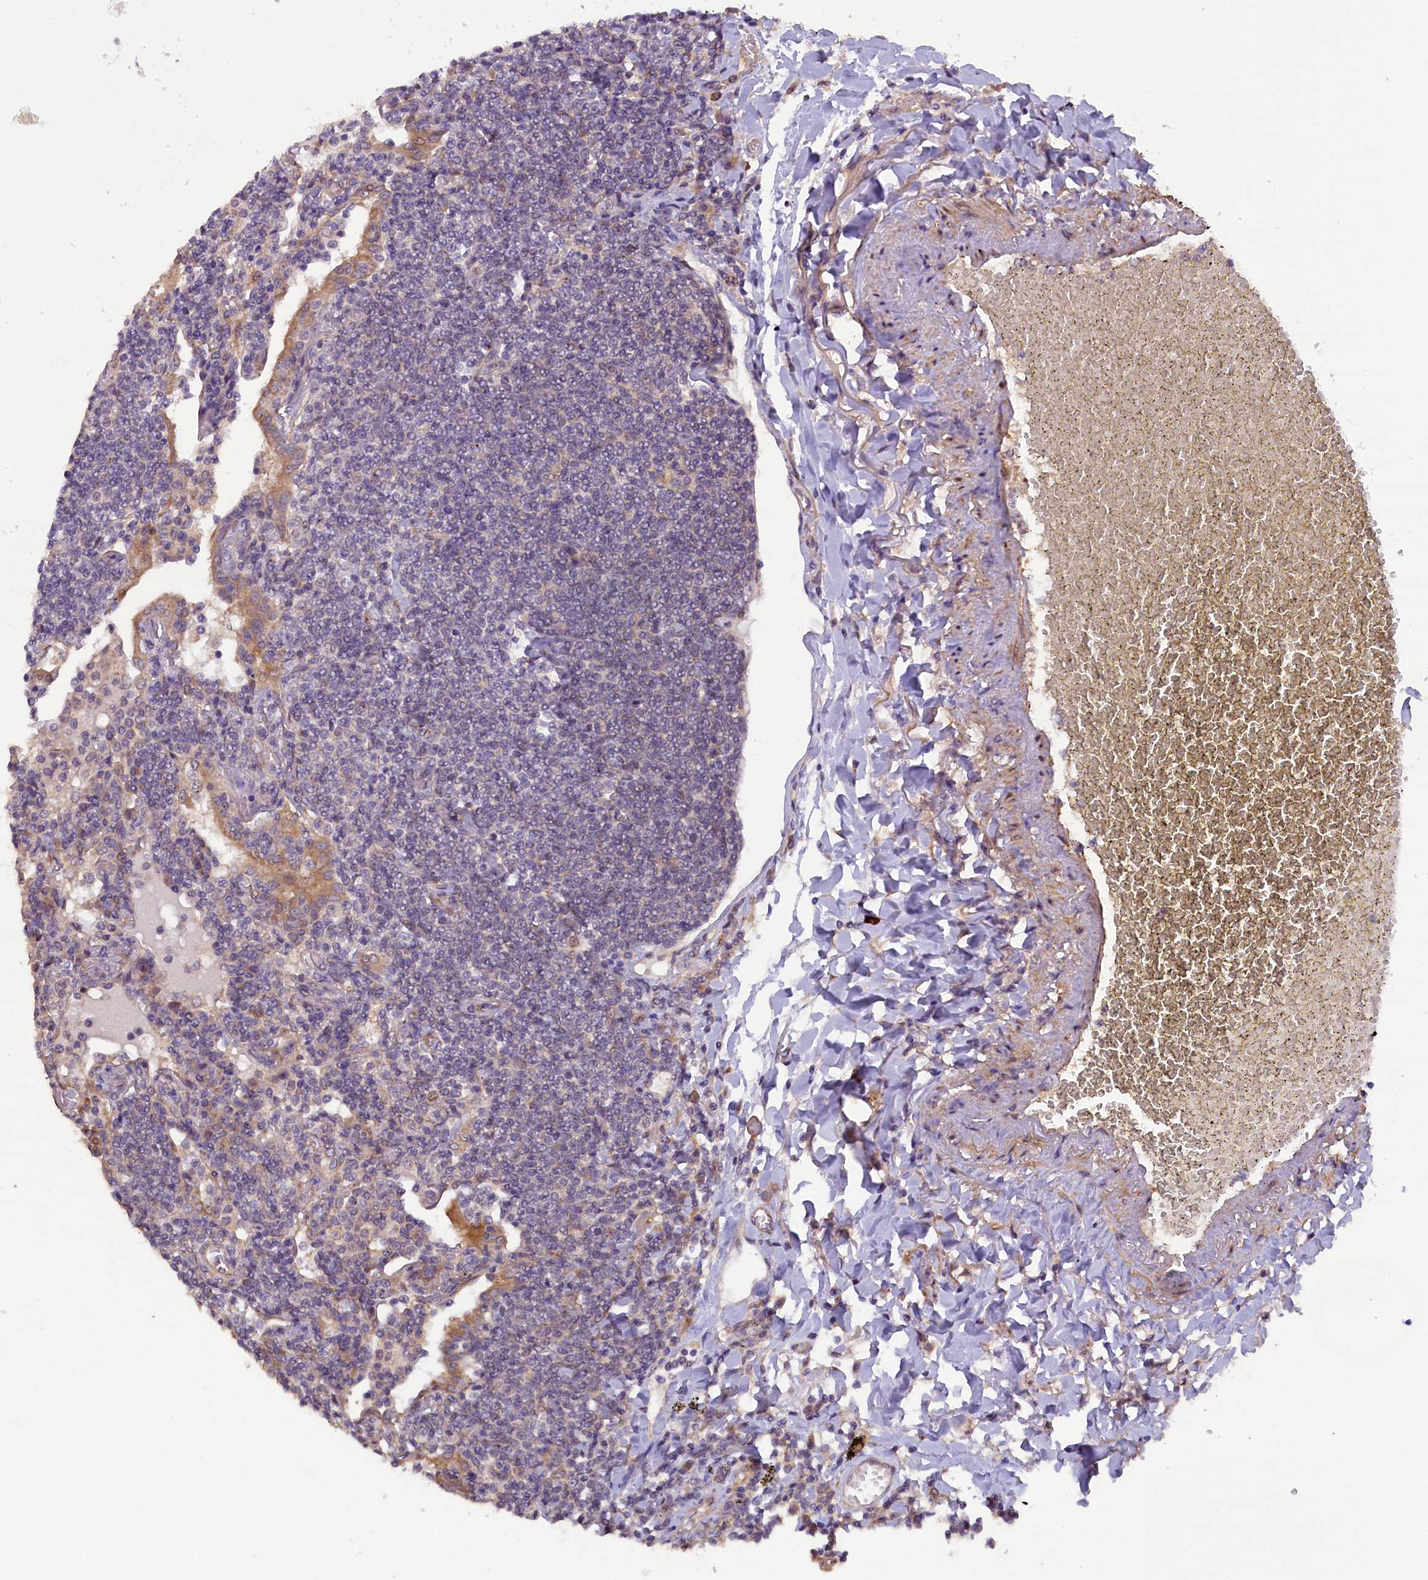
{"staining": {"intensity": "negative", "quantity": "none", "location": "none"}, "tissue": "lymphoma", "cell_type": "Tumor cells", "image_type": "cancer", "snomed": [{"axis": "morphology", "description": "Malignant lymphoma, non-Hodgkin's type, Low grade"}, {"axis": "topography", "description": "Lung"}], "caption": "DAB immunohistochemical staining of low-grade malignant lymphoma, non-Hodgkin's type exhibits no significant expression in tumor cells.", "gene": "CCDC9B", "patient": {"sex": "female", "age": 71}}